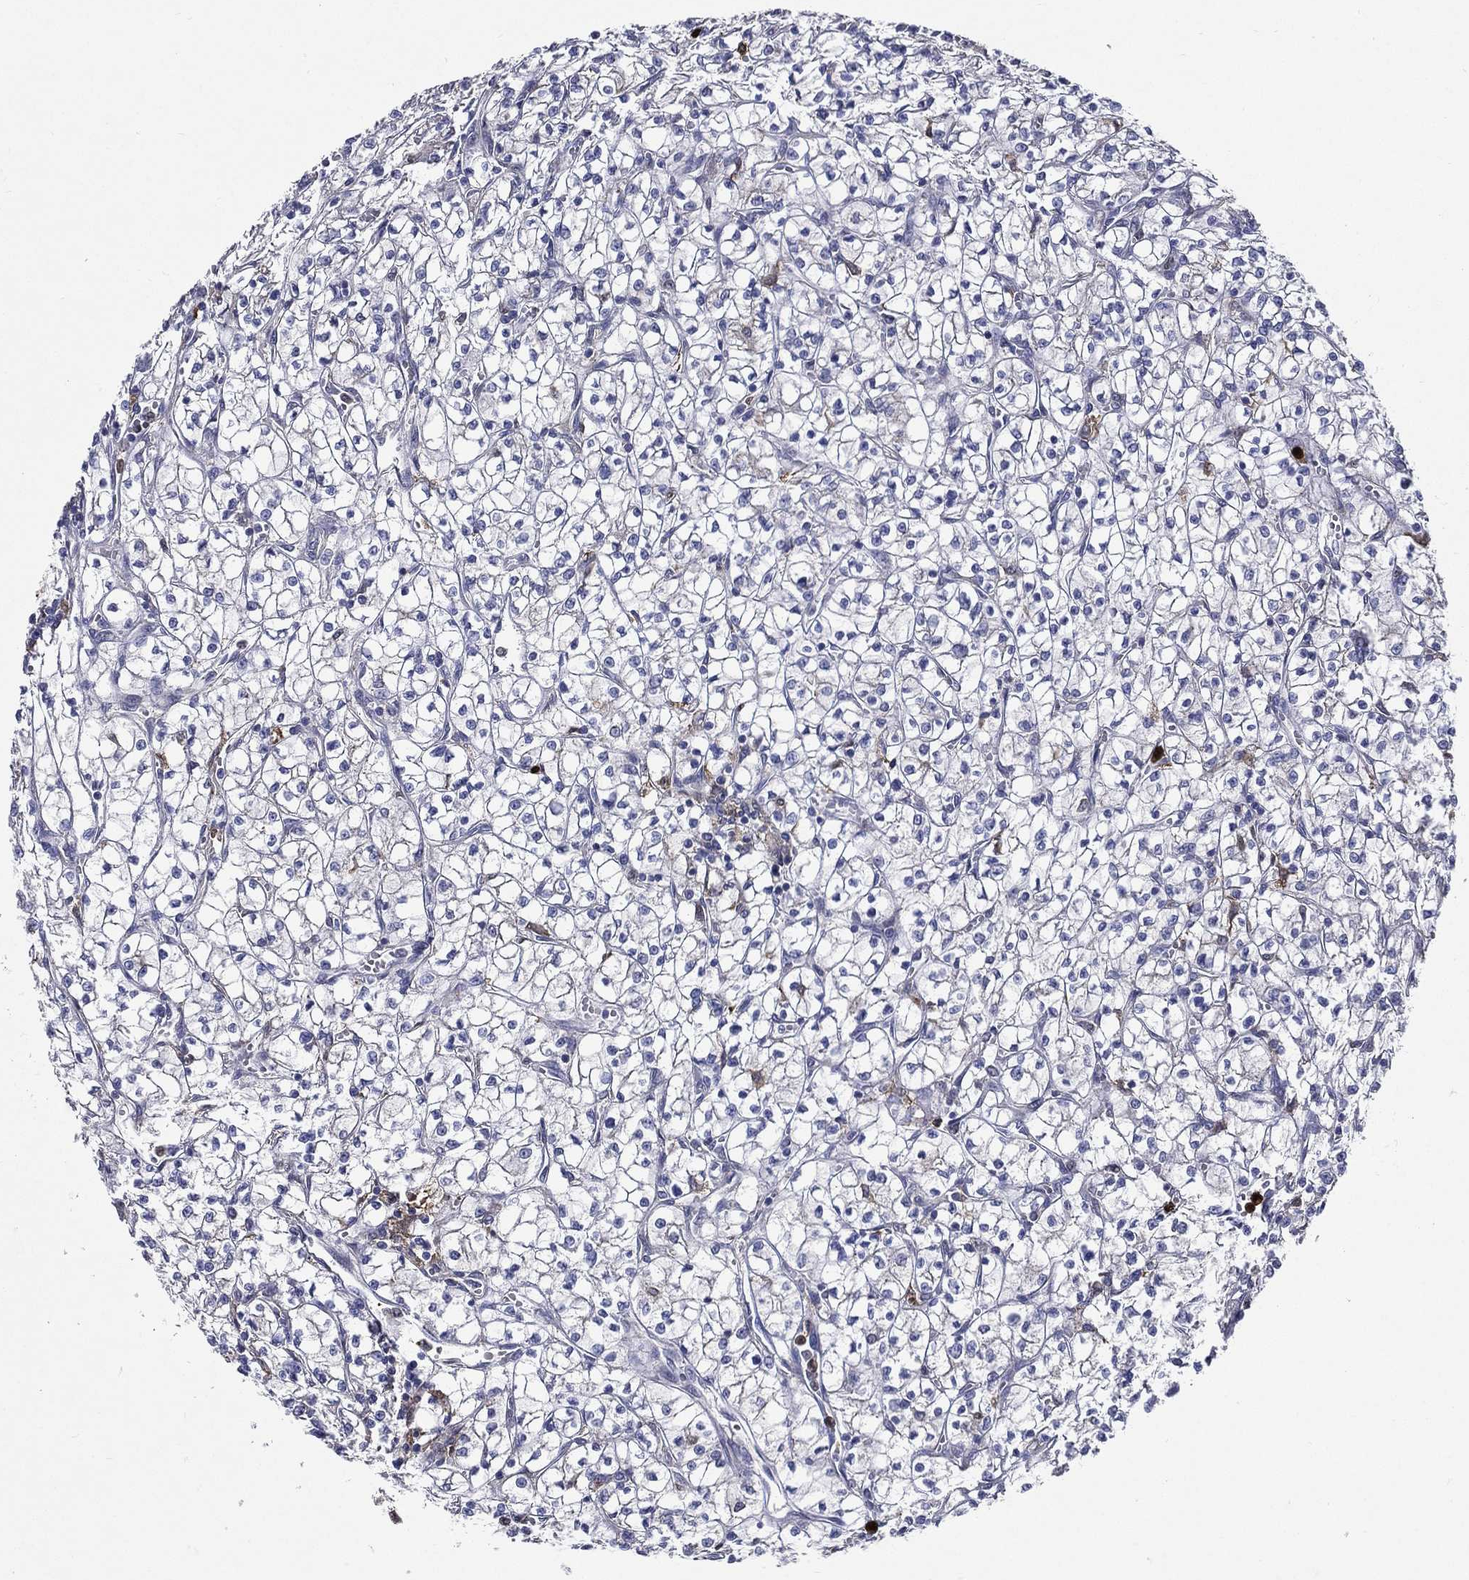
{"staining": {"intensity": "negative", "quantity": "none", "location": "none"}, "tissue": "renal cancer", "cell_type": "Tumor cells", "image_type": "cancer", "snomed": [{"axis": "morphology", "description": "Adenocarcinoma, NOS"}, {"axis": "topography", "description": "Kidney"}], "caption": "Renal cancer was stained to show a protein in brown. There is no significant positivity in tumor cells.", "gene": "GPR171", "patient": {"sex": "female", "age": 64}}